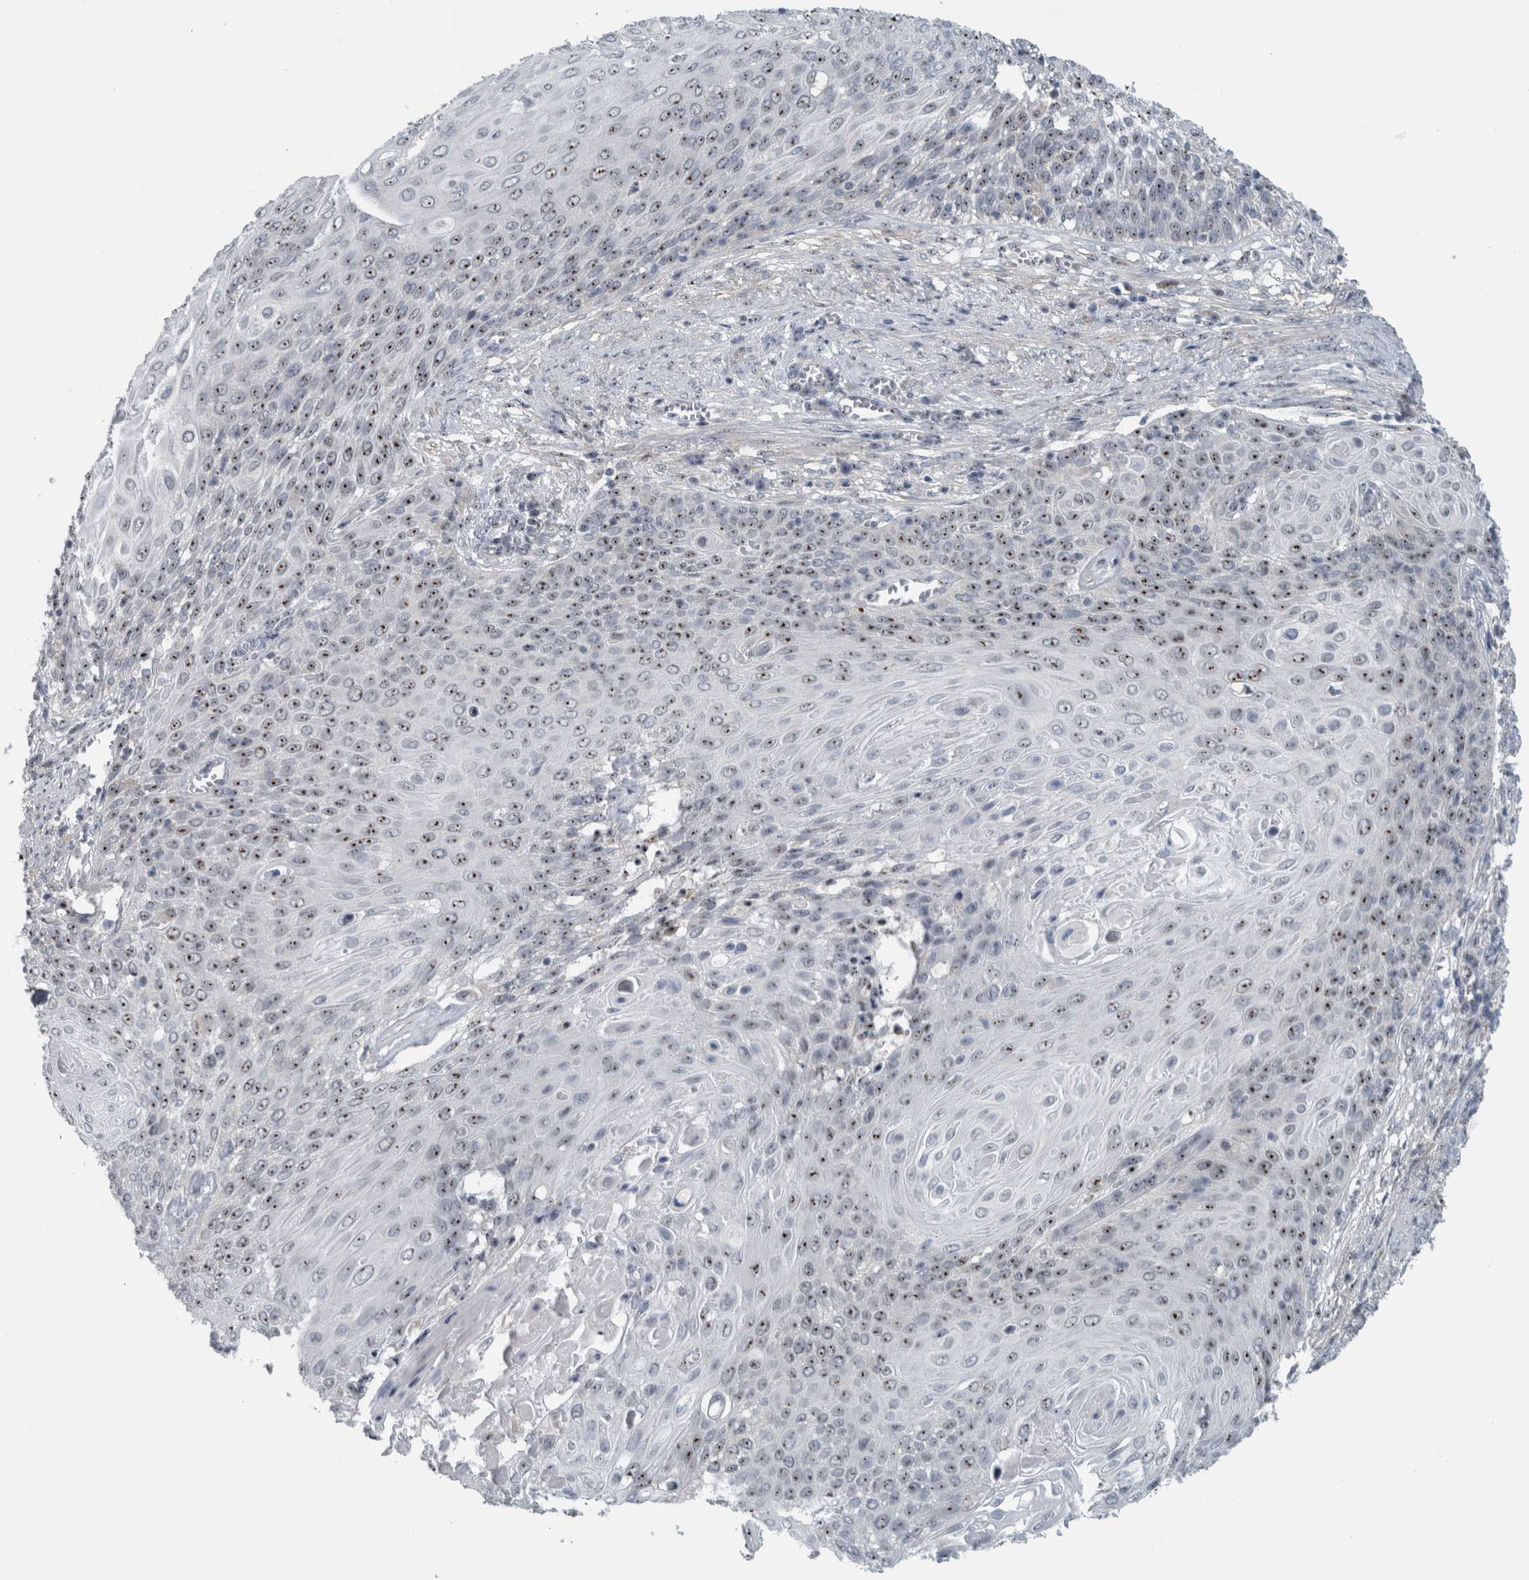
{"staining": {"intensity": "moderate", "quantity": ">75%", "location": "nuclear"}, "tissue": "cervical cancer", "cell_type": "Tumor cells", "image_type": "cancer", "snomed": [{"axis": "morphology", "description": "Squamous cell carcinoma, NOS"}, {"axis": "topography", "description": "Cervix"}], "caption": "Moderate nuclear expression for a protein is identified in approximately >75% of tumor cells of squamous cell carcinoma (cervical) using immunohistochemistry (IHC).", "gene": "UTP6", "patient": {"sex": "female", "age": 39}}